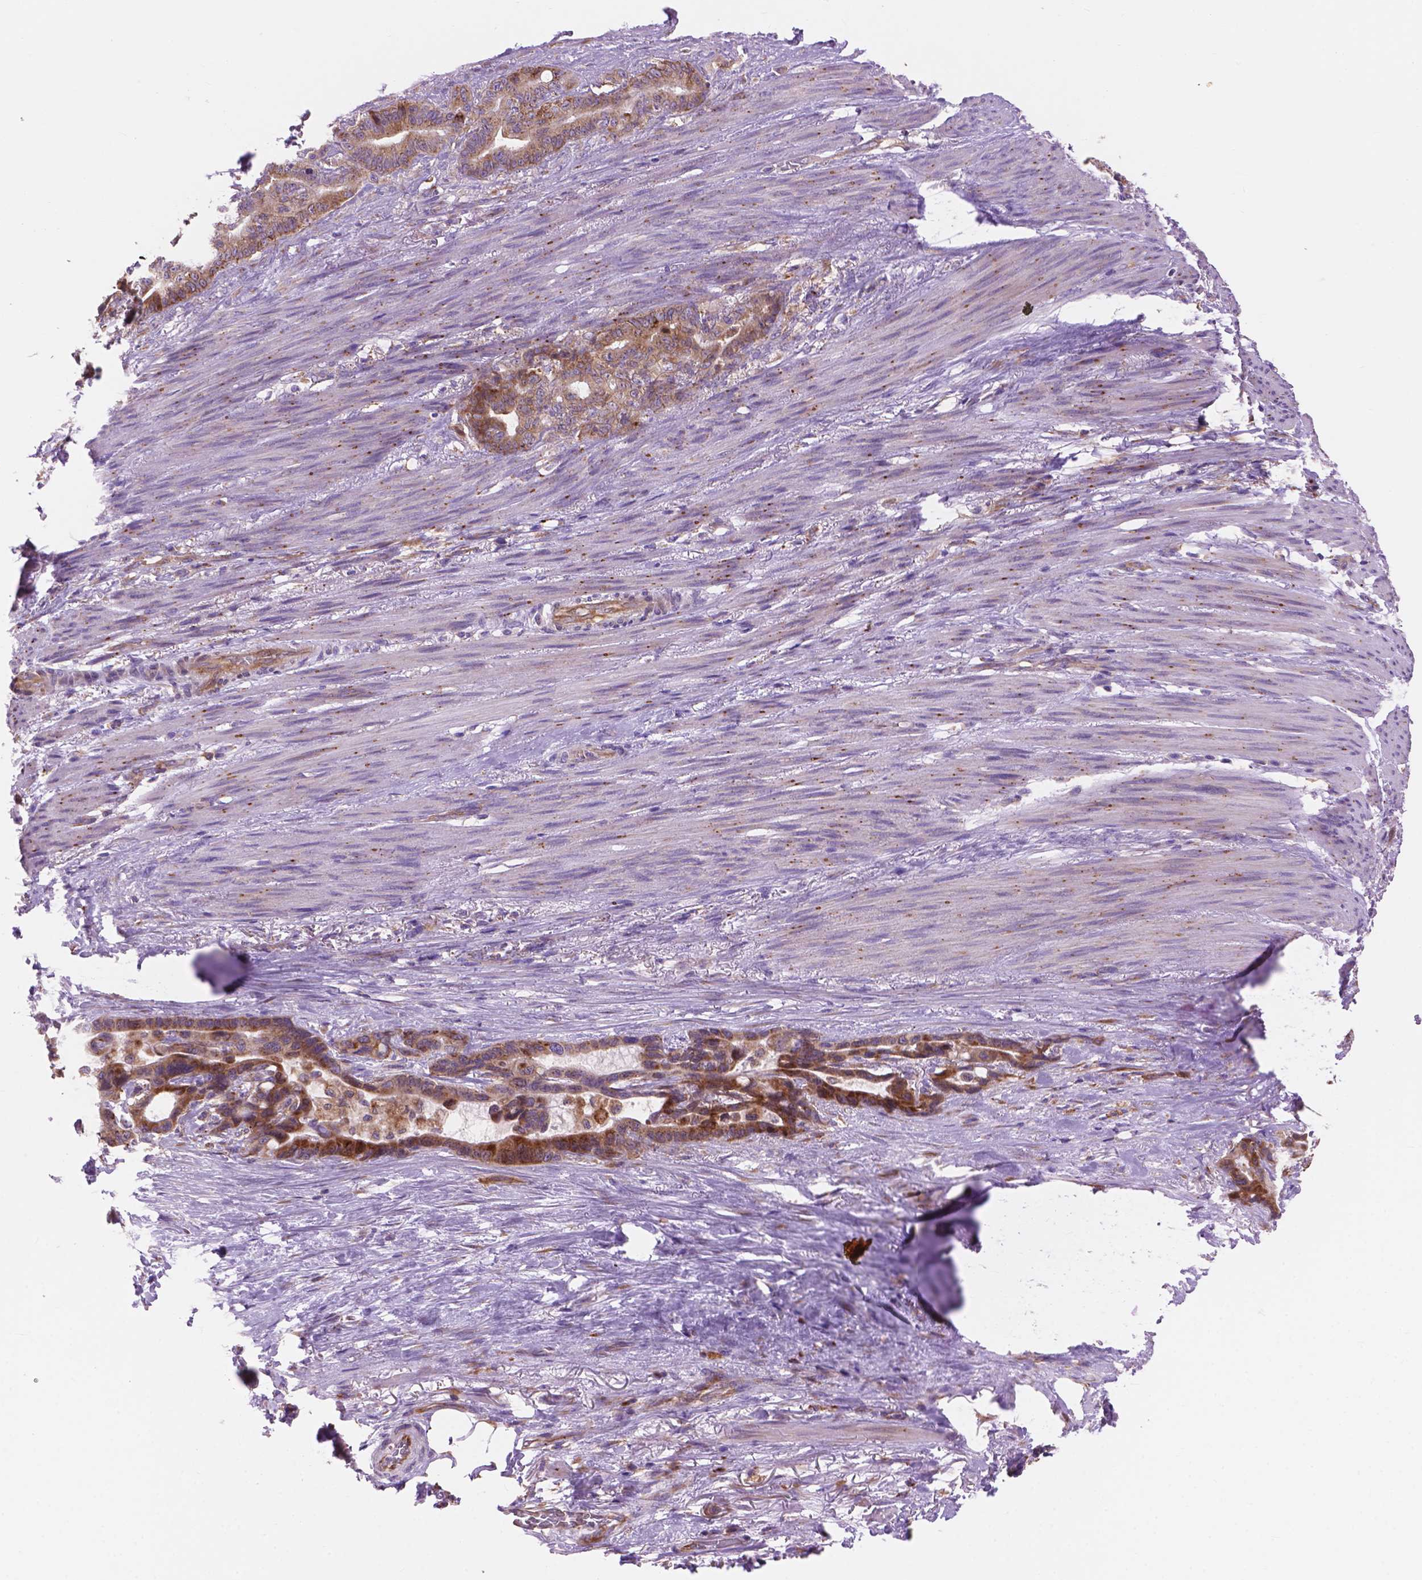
{"staining": {"intensity": "moderate", "quantity": ">75%", "location": "cytoplasmic/membranous"}, "tissue": "stomach cancer", "cell_type": "Tumor cells", "image_type": "cancer", "snomed": [{"axis": "morphology", "description": "Normal tissue, NOS"}, {"axis": "morphology", "description": "Adenocarcinoma, NOS"}, {"axis": "topography", "description": "Esophagus"}, {"axis": "topography", "description": "Stomach, upper"}], "caption": "Immunohistochemistry of stomach cancer (adenocarcinoma) demonstrates medium levels of moderate cytoplasmic/membranous expression in about >75% of tumor cells.", "gene": "RPL37A", "patient": {"sex": "male", "age": 62}}